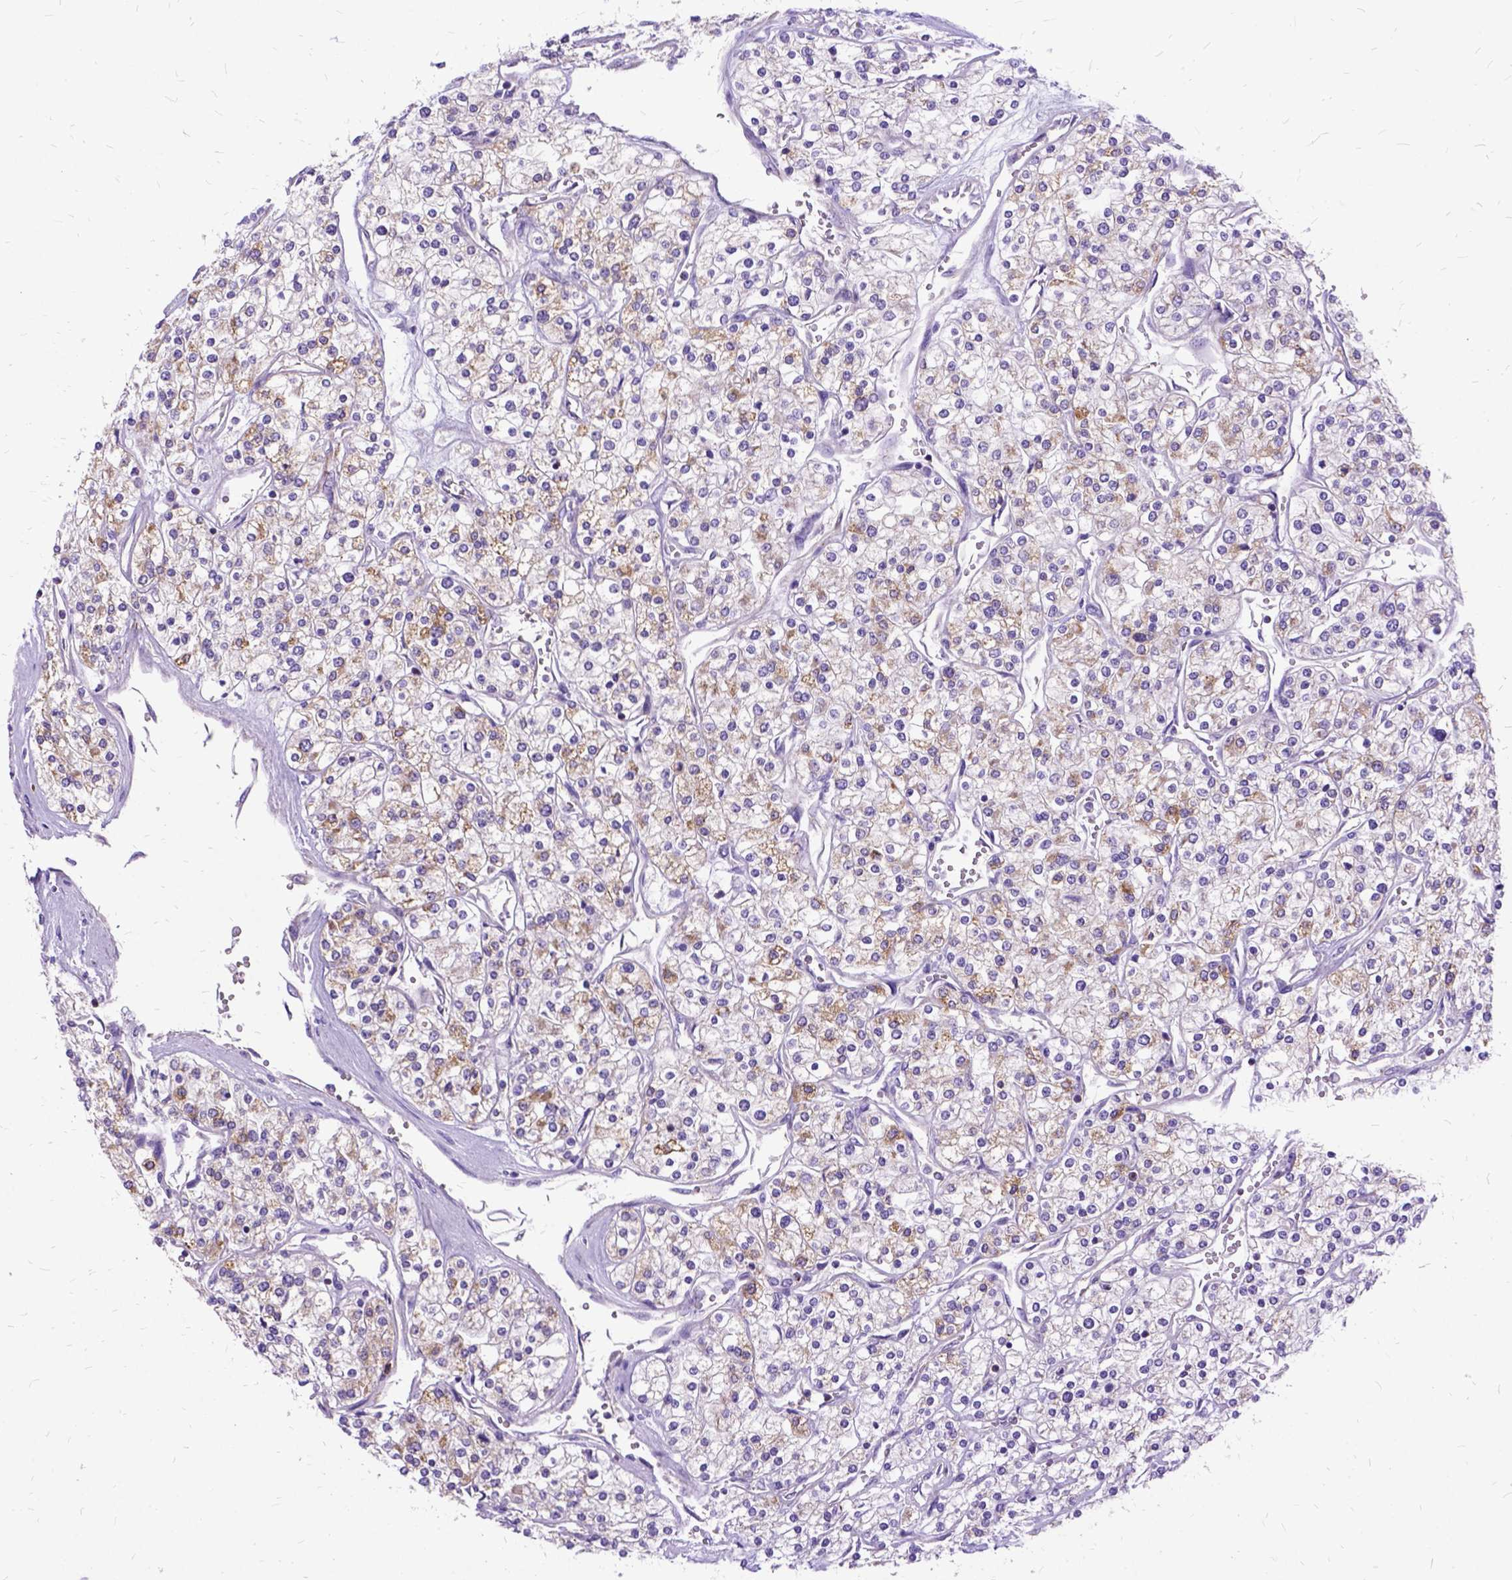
{"staining": {"intensity": "weak", "quantity": "<25%", "location": "cytoplasmic/membranous"}, "tissue": "renal cancer", "cell_type": "Tumor cells", "image_type": "cancer", "snomed": [{"axis": "morphology", "description": "Adenocarcinoma, NOS"}, {"axis": "topography", "description": "Kidney"}], "caption": "Adenocarcinoma (renal) was stained to show a protein in brown. There is no significant staining in tumor cells.", "gene": "OXCT1", "patient": {"sex": "male", "age": 80}}